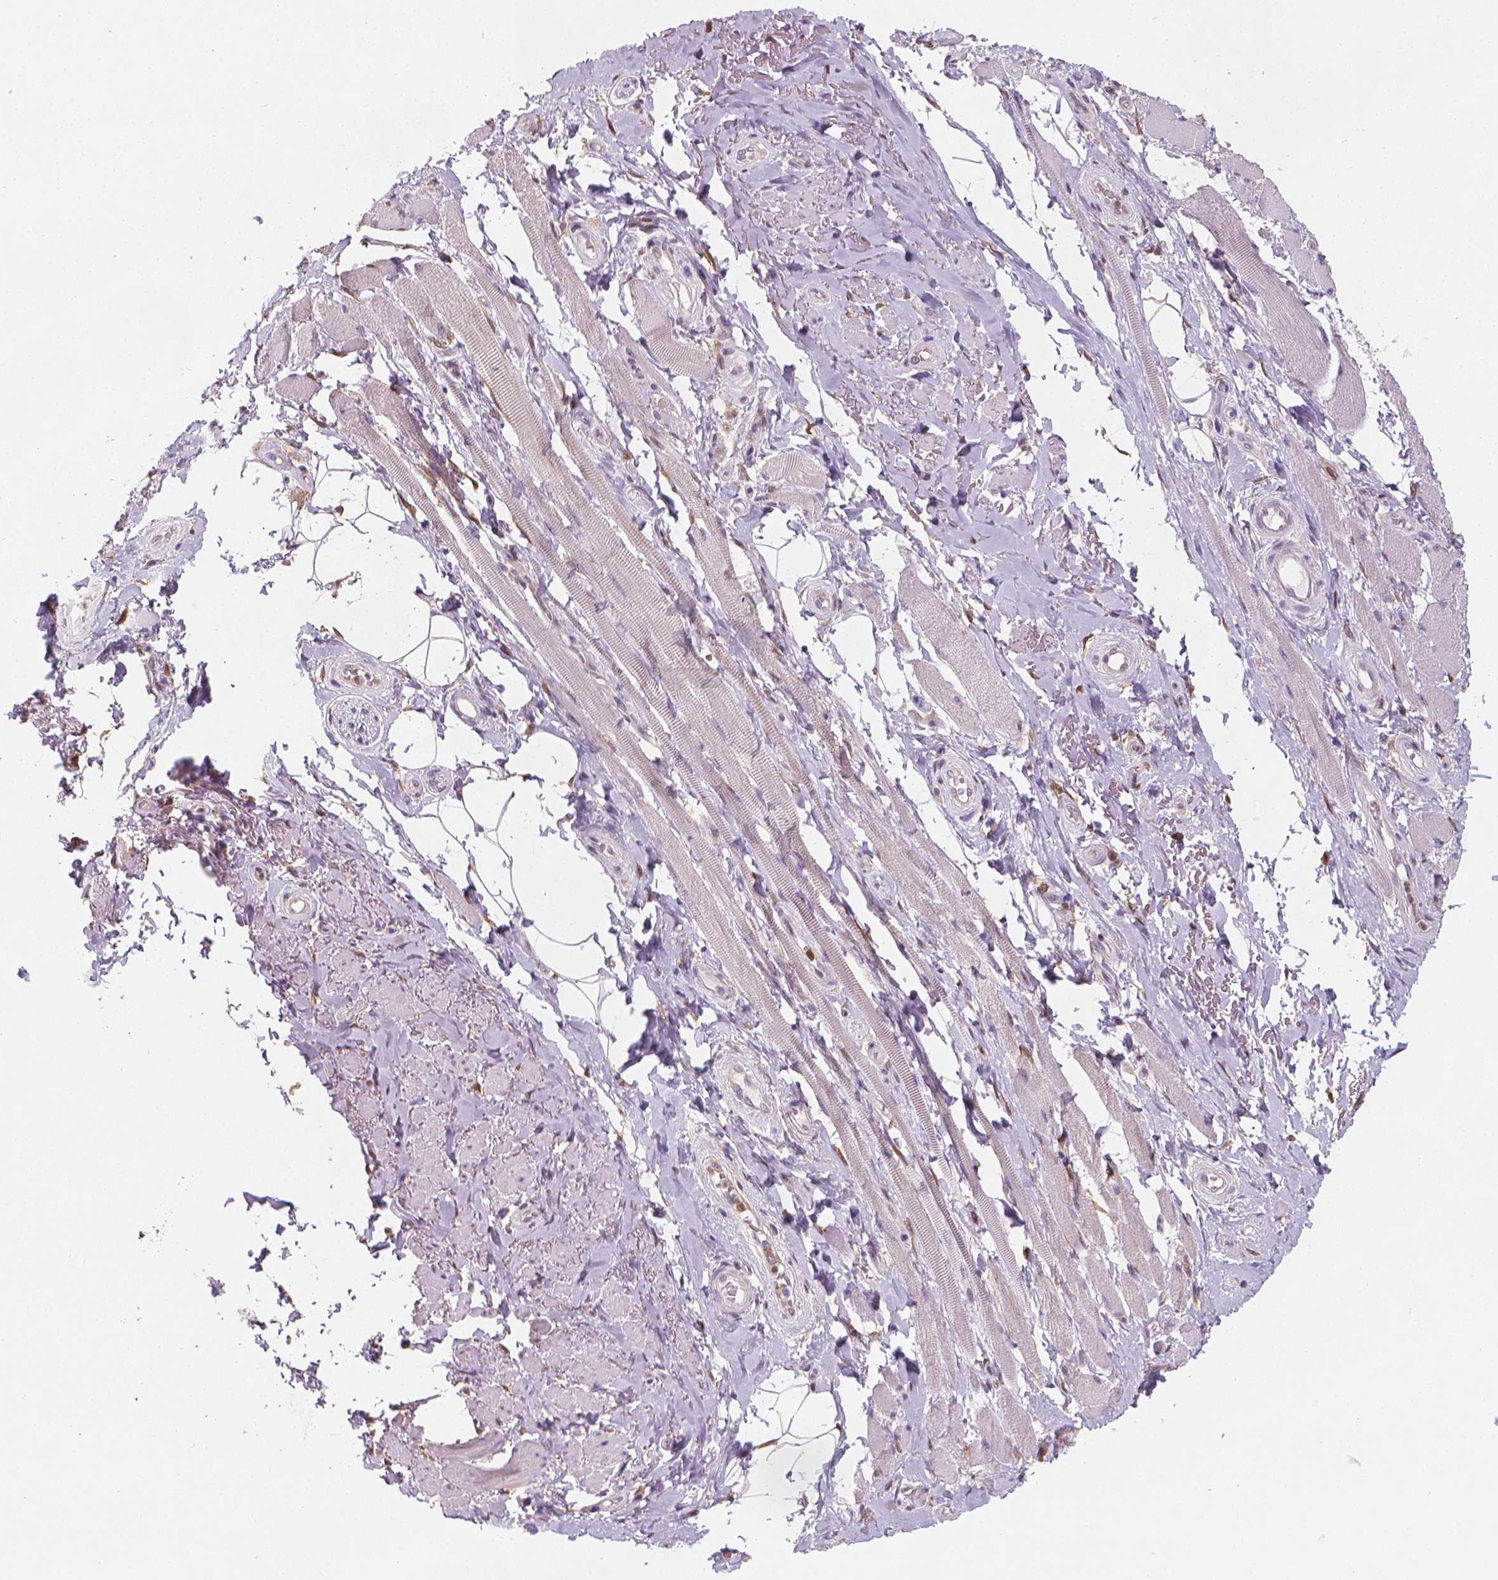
{"staining": {"intensity": "moderate", "quantity": "<25%", "location": "cytoplasmic/membranous"}, "tissue": "adipose tissue", "cell_type": "Adipocytes", "image_type": "normal", "snomed": [{"axis": "morphology", "description": "Normal tissue, NOS"}, {"axis": "topography", "description": "Anal"}, {"axis": "topography", "description": "Peripheral nerve tissue"}], "caption": "This micrograph exhibits IHC staining of unremarkable human adipose tissue, with low moderate cytoplasmic/membranous staining in approximately <25% of adipocytes.", "gene": "TNFAIP2", "patient": {"sex": "male", "age": 53}}